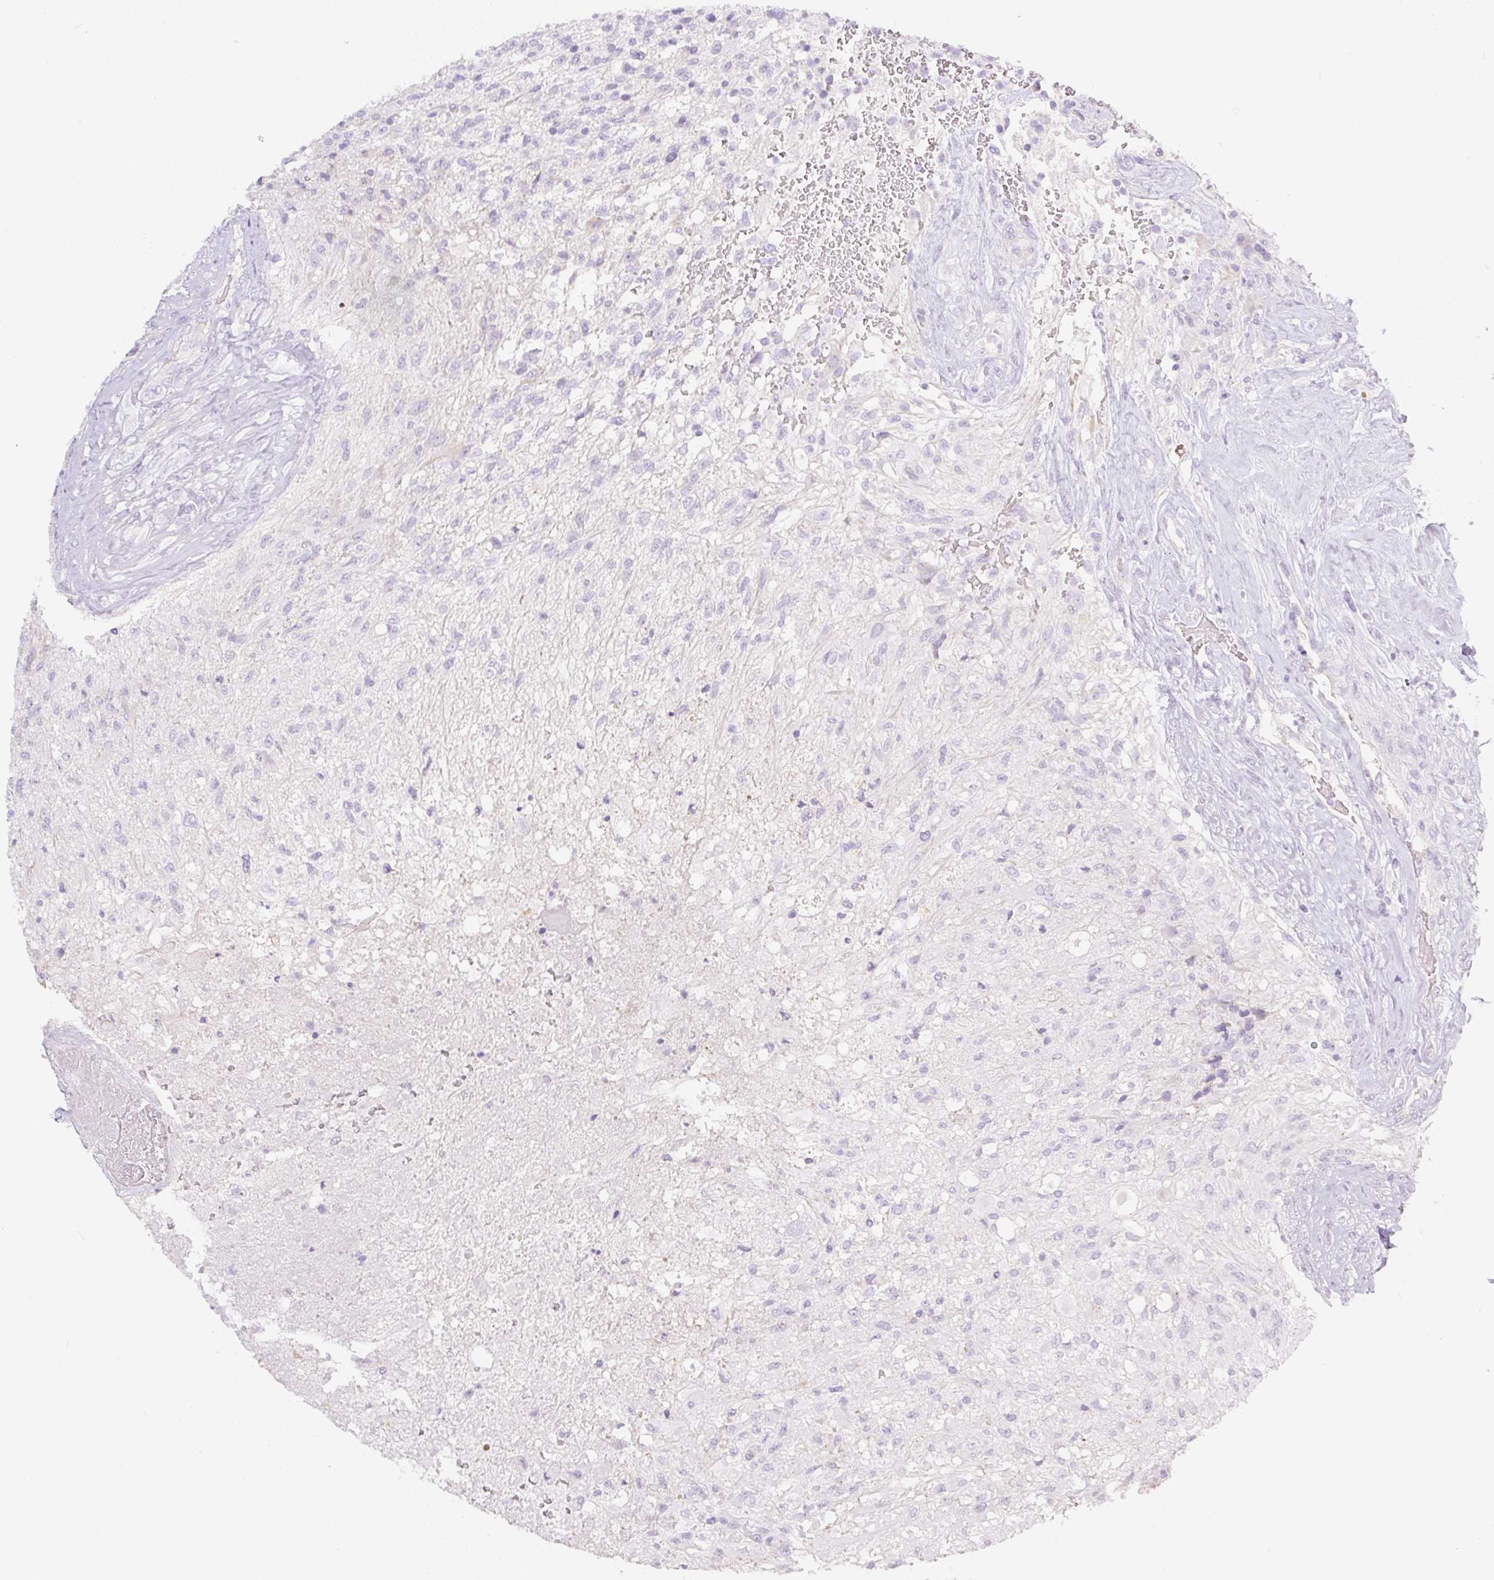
{"staining": {"intensity": "negative", "quantity": "none", "location": "none"}, "tissue": "glioma", "cell_type": "Tumor cells", "image_type": "cancer", "snomed": [{"axis": "morphology", "description": "Glioma, malignant, High grade"}, {"axis": "topography", "description": "Brain"}], "caption": "An image of malignant glioma (high-grade) stained for a protein exhibits no brown staining in tumor cells.", "gene": "MIA2", "patient": {"sex": "male", "age": 56}}